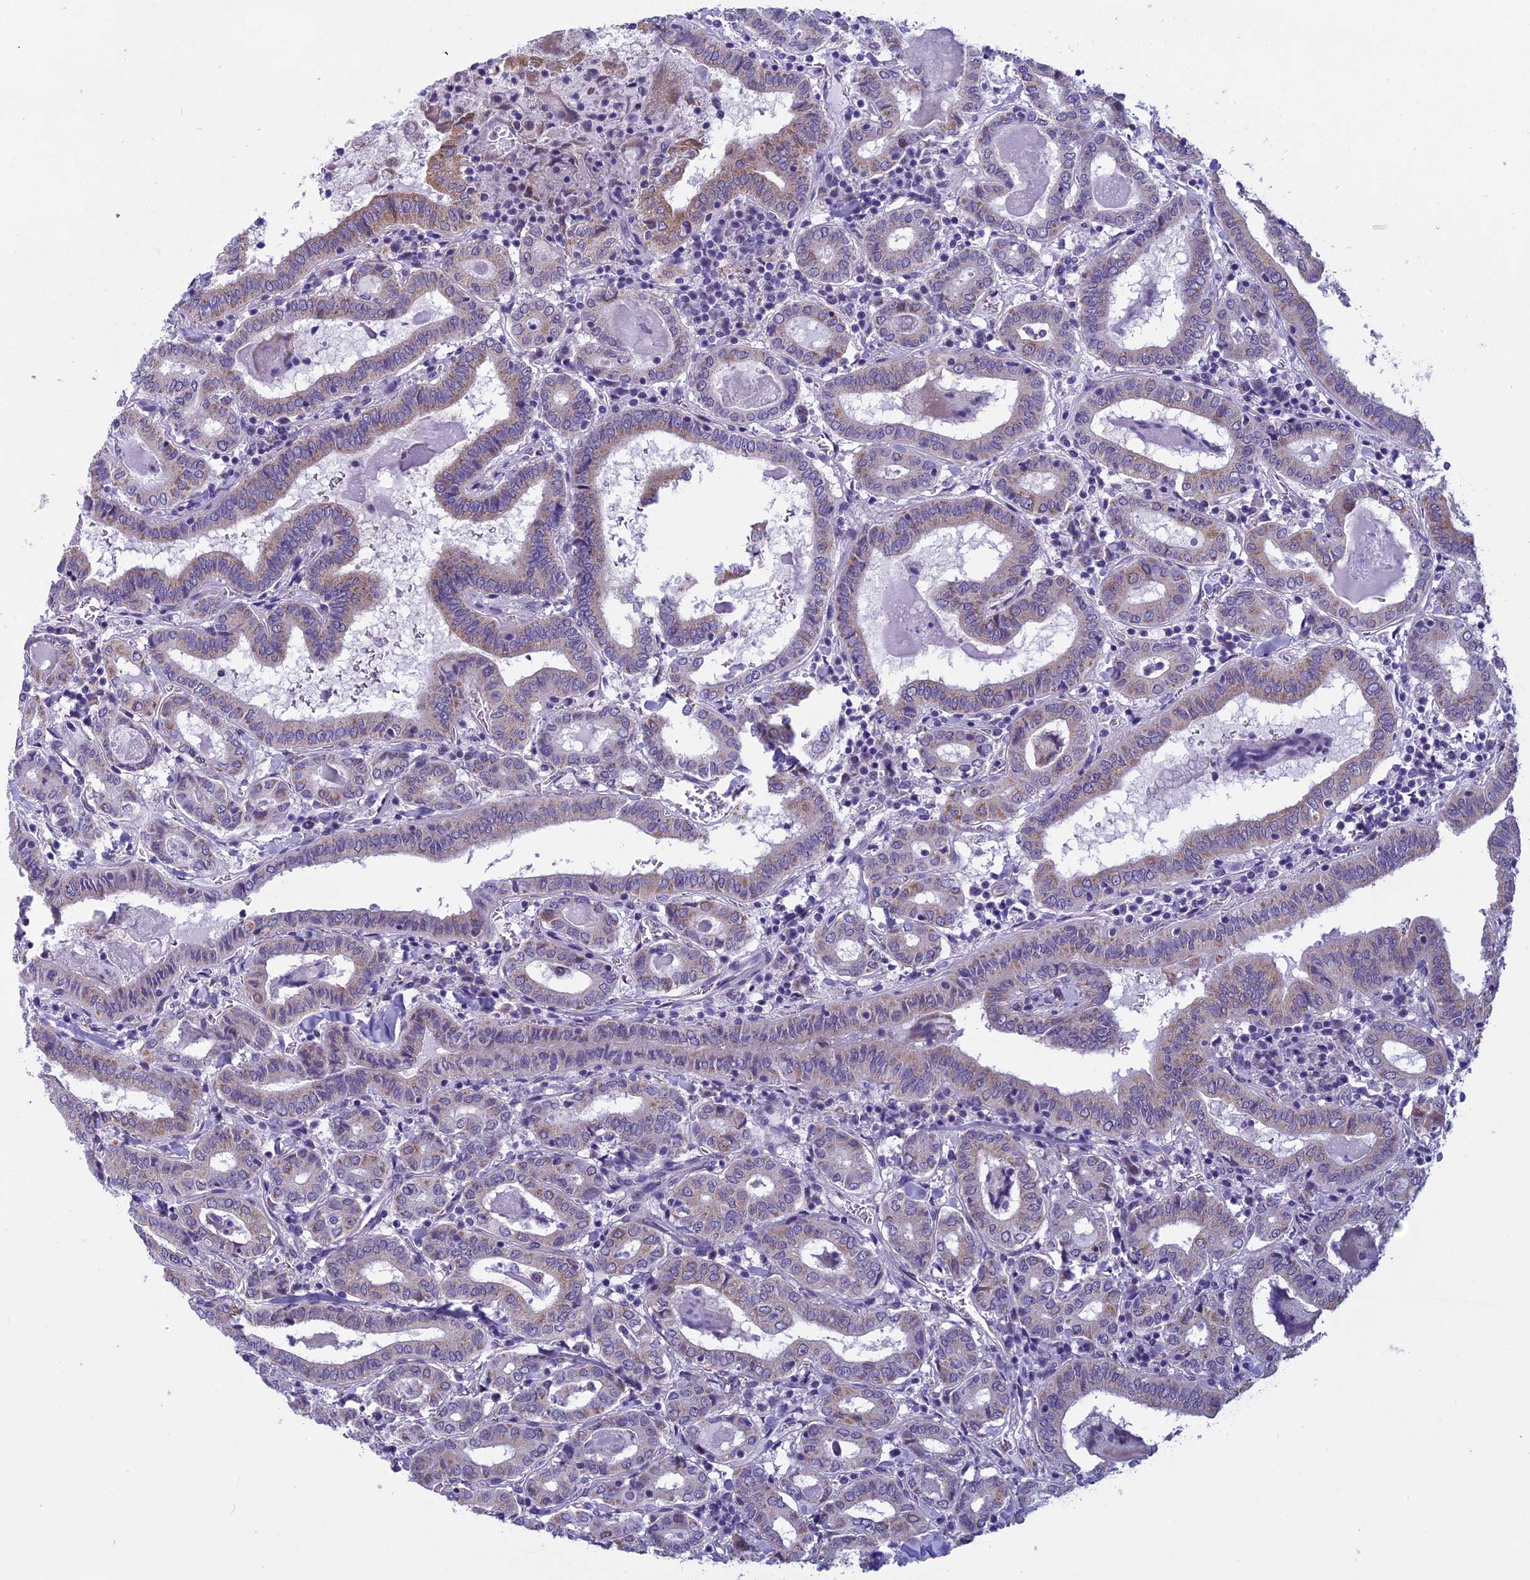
{"staining": {"intensity": "moderate", "quantity": "25%-75%", "location": "cytoplasmic/membranous"}, "tissue": "thyroid cancer", "cell_type": "Tumor cells", "image_type": "cancer", "snomed": [{"axis": "morphology", "description": "Papillary adenocarcinoma, NOS"}, {"axis": "topography", "description": "Thyroid gland"}], "caption": "Tumor cells display medium levels of moderate cytoplasmic/membranous expression in about 25%-75% of cells in human thyroid cancer (papillary adenocarcinoma).", "gene": "ZNF317", "patient": {"sex": "female", "age": 72}}